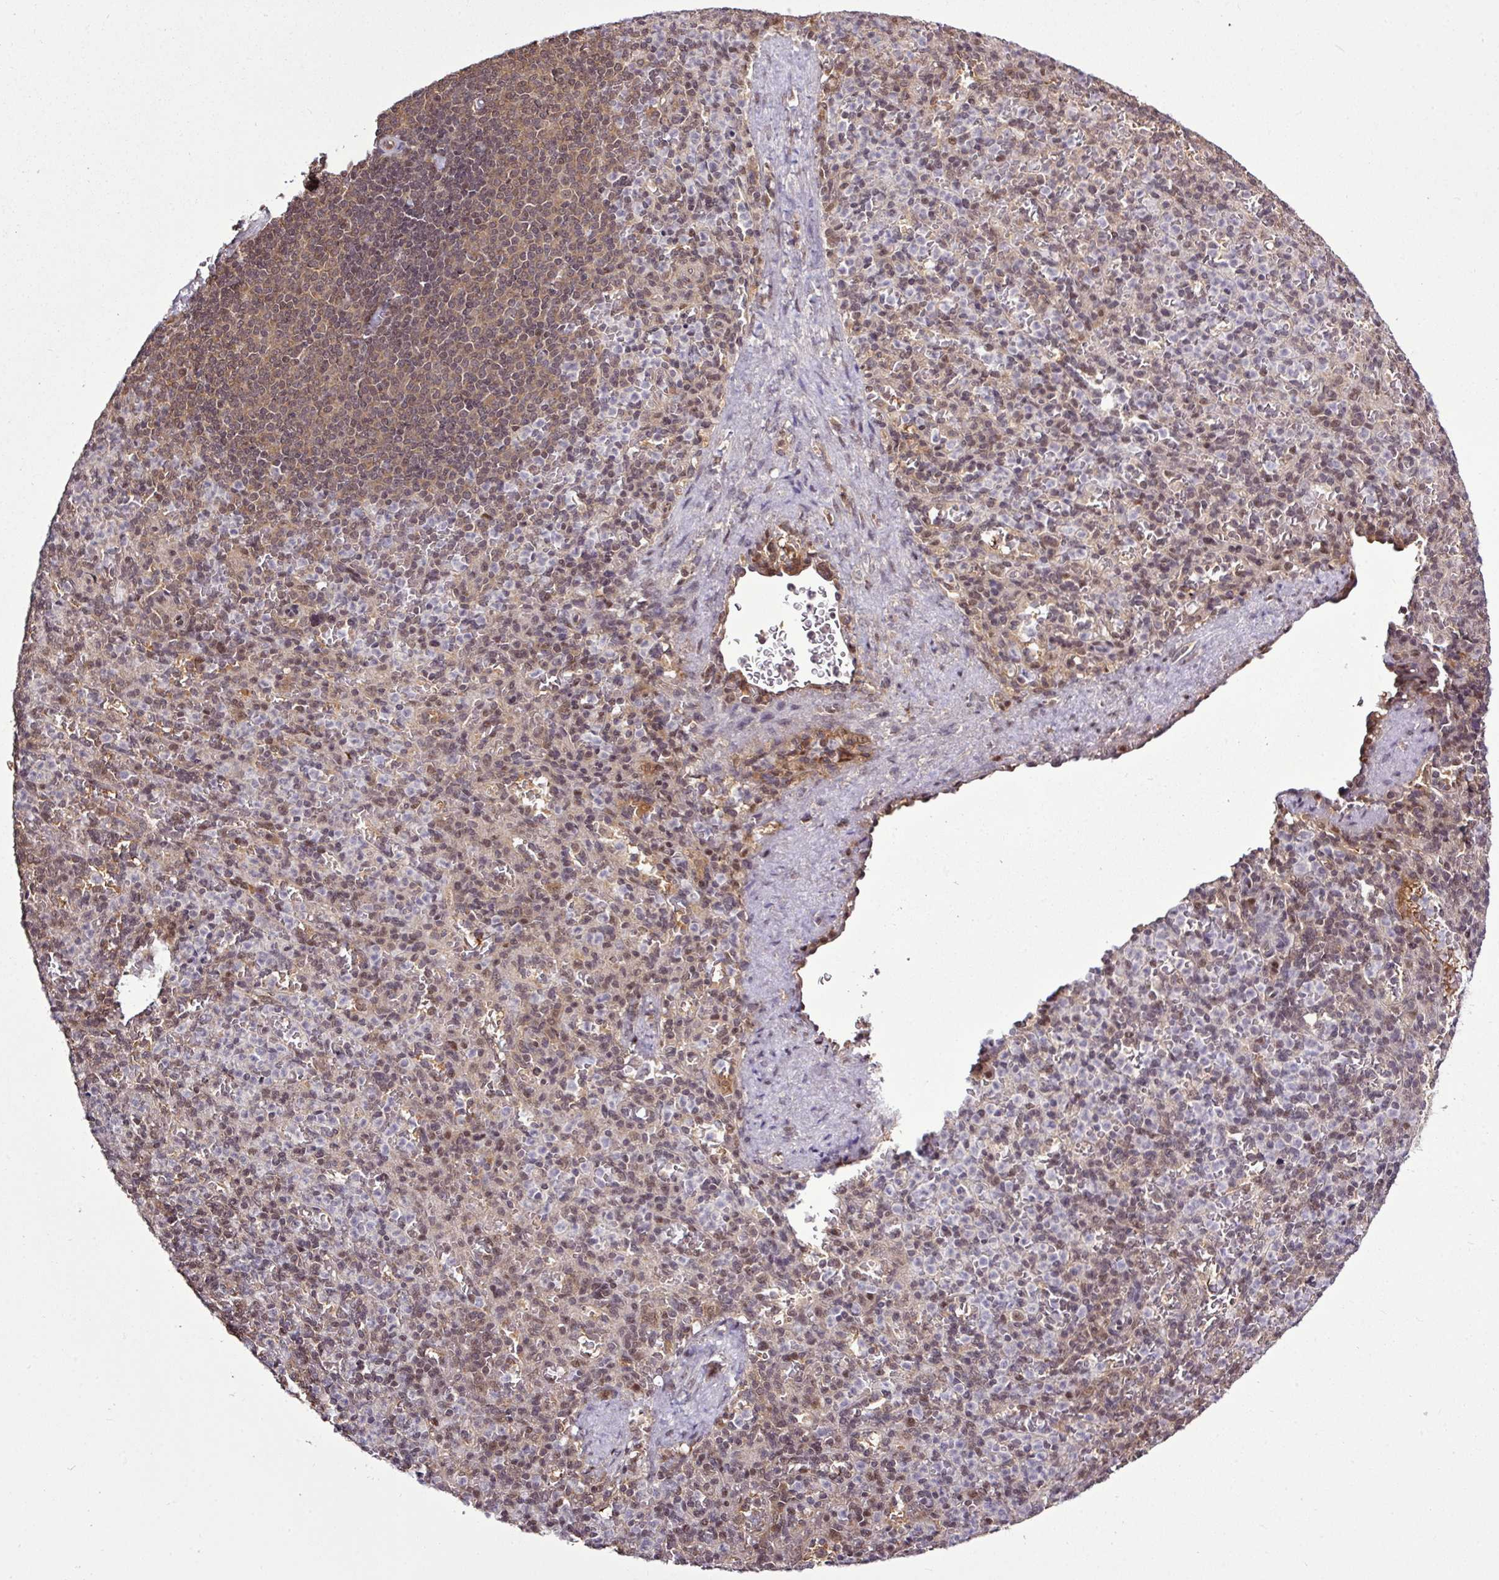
{"staining": {"intensity": "moderate", "quantity": ">75%", "location": "nuclear"}, "tissue": "spleen", "cell_type": "Cells in red pulp", "image_type": "normal", "snomed": [{"axis": "morphology", "description": "Normal tissue, NOS"}, {"axis": "topography", "description": "Spleen"}], "caption": "Spleen stained with a brown dye demonstrates moderate nuclear positive expression in about >75% of cells in red pulp.", "gene": "ITPKC", "patient": {"sex": "female", "age": 74}}